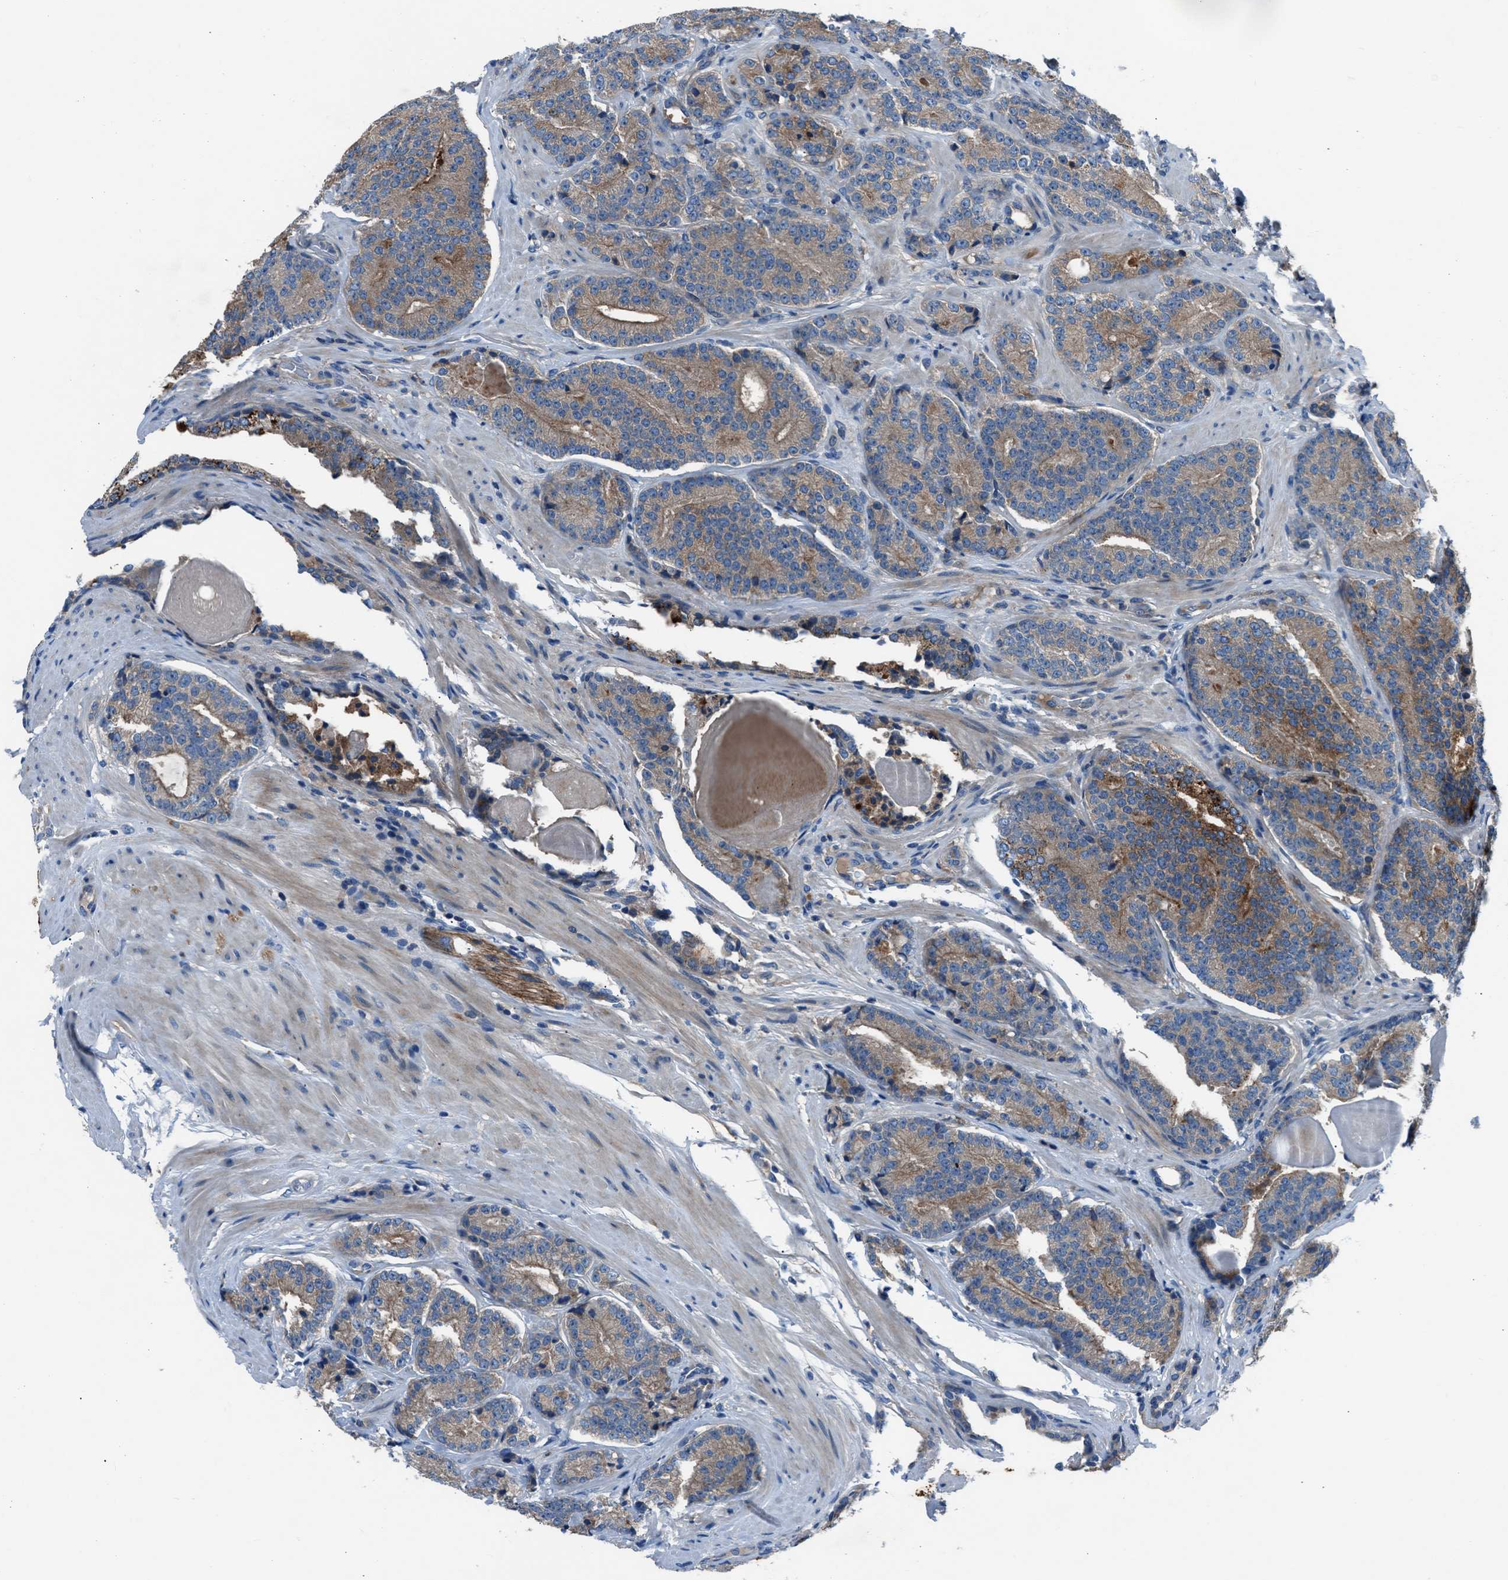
{"staining": {"intensity": "moderate", "quantity": ">75%", "location": "cytoplasmic/membranous"}, "tissue": "prostate cancer", "cell_type": "Tumor cells", "image_type": "cancer", "snomed": [{"axis": "morphology", "description": "Adenocarcinoma, High grade"}, {"axis": "topography", "description": "Prostate"}], "caption": "Prostate cancer stained for a protein (brown) shows moderate cytoplasmic/membranous positive staining in about >75% of tumor cells.", "gene": "SLC38A6", "patient": {"sex": "male", "age": 61}}